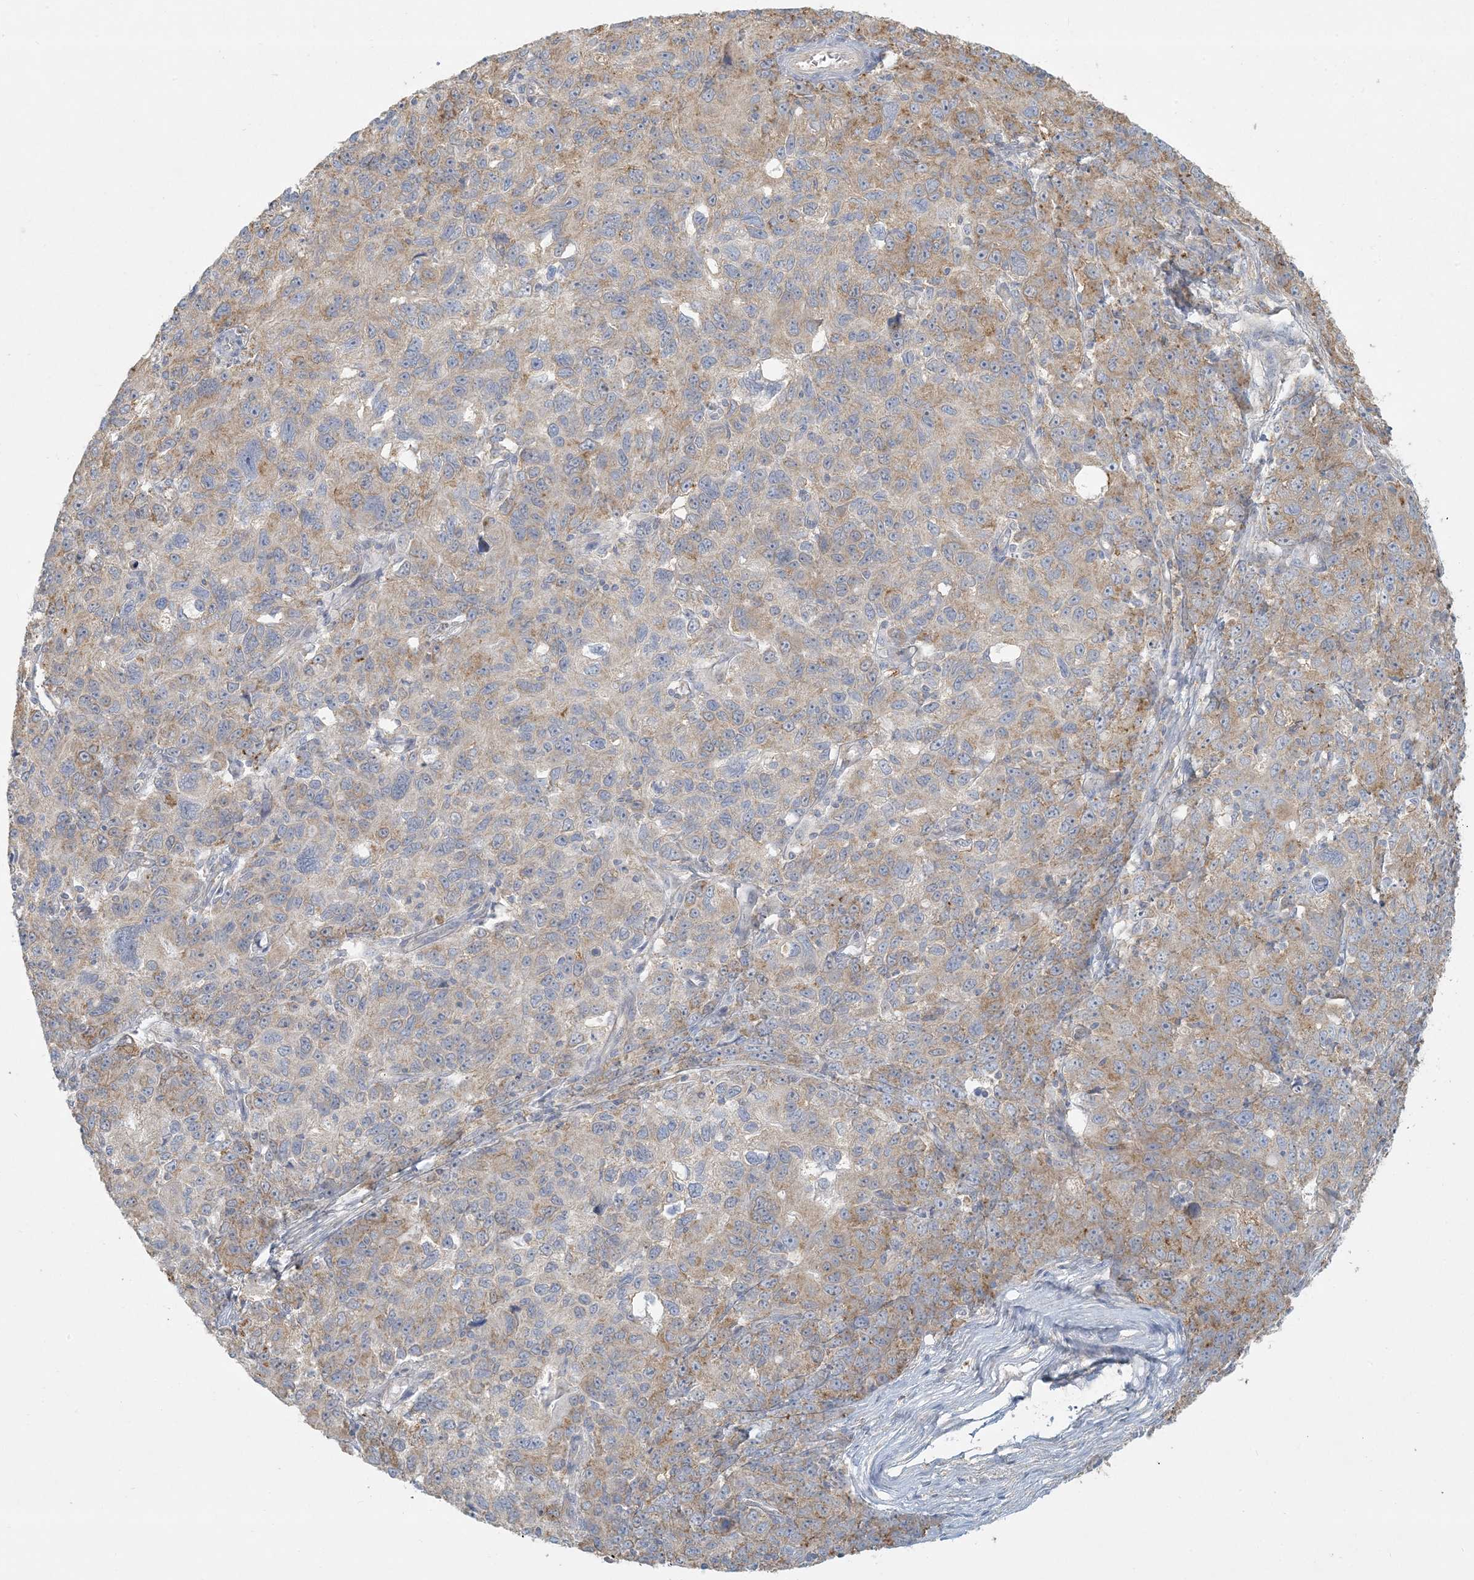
{"staining": {"intensity": "weak", "quantity": "25%-75%", "location": "cytoplasmic/membranous"}, "tissue": "ovarian cancer", "cell_type": "Tumor cells", "image_type": "cancer", "snomed": [{"axis": "morphology", "description": "Carcinoma, endometroid"}, {"axis": "topography", "description": "Ovary"}], "caption": "Immunohistochemical staining of human ovarian cancer (endometroid carcinoma) exhibits low levels of weak cytoplasmic/membranous protein expression in about 25%-75% of tumor cells. (Stains: DAB (3,3'-diaminobenzidine) in brown, nuclei in blue, Microscopy: brightfield microscopy at high magnification).", "gene": "HACL1", "patient": {"sex": "female", "age": 42}}